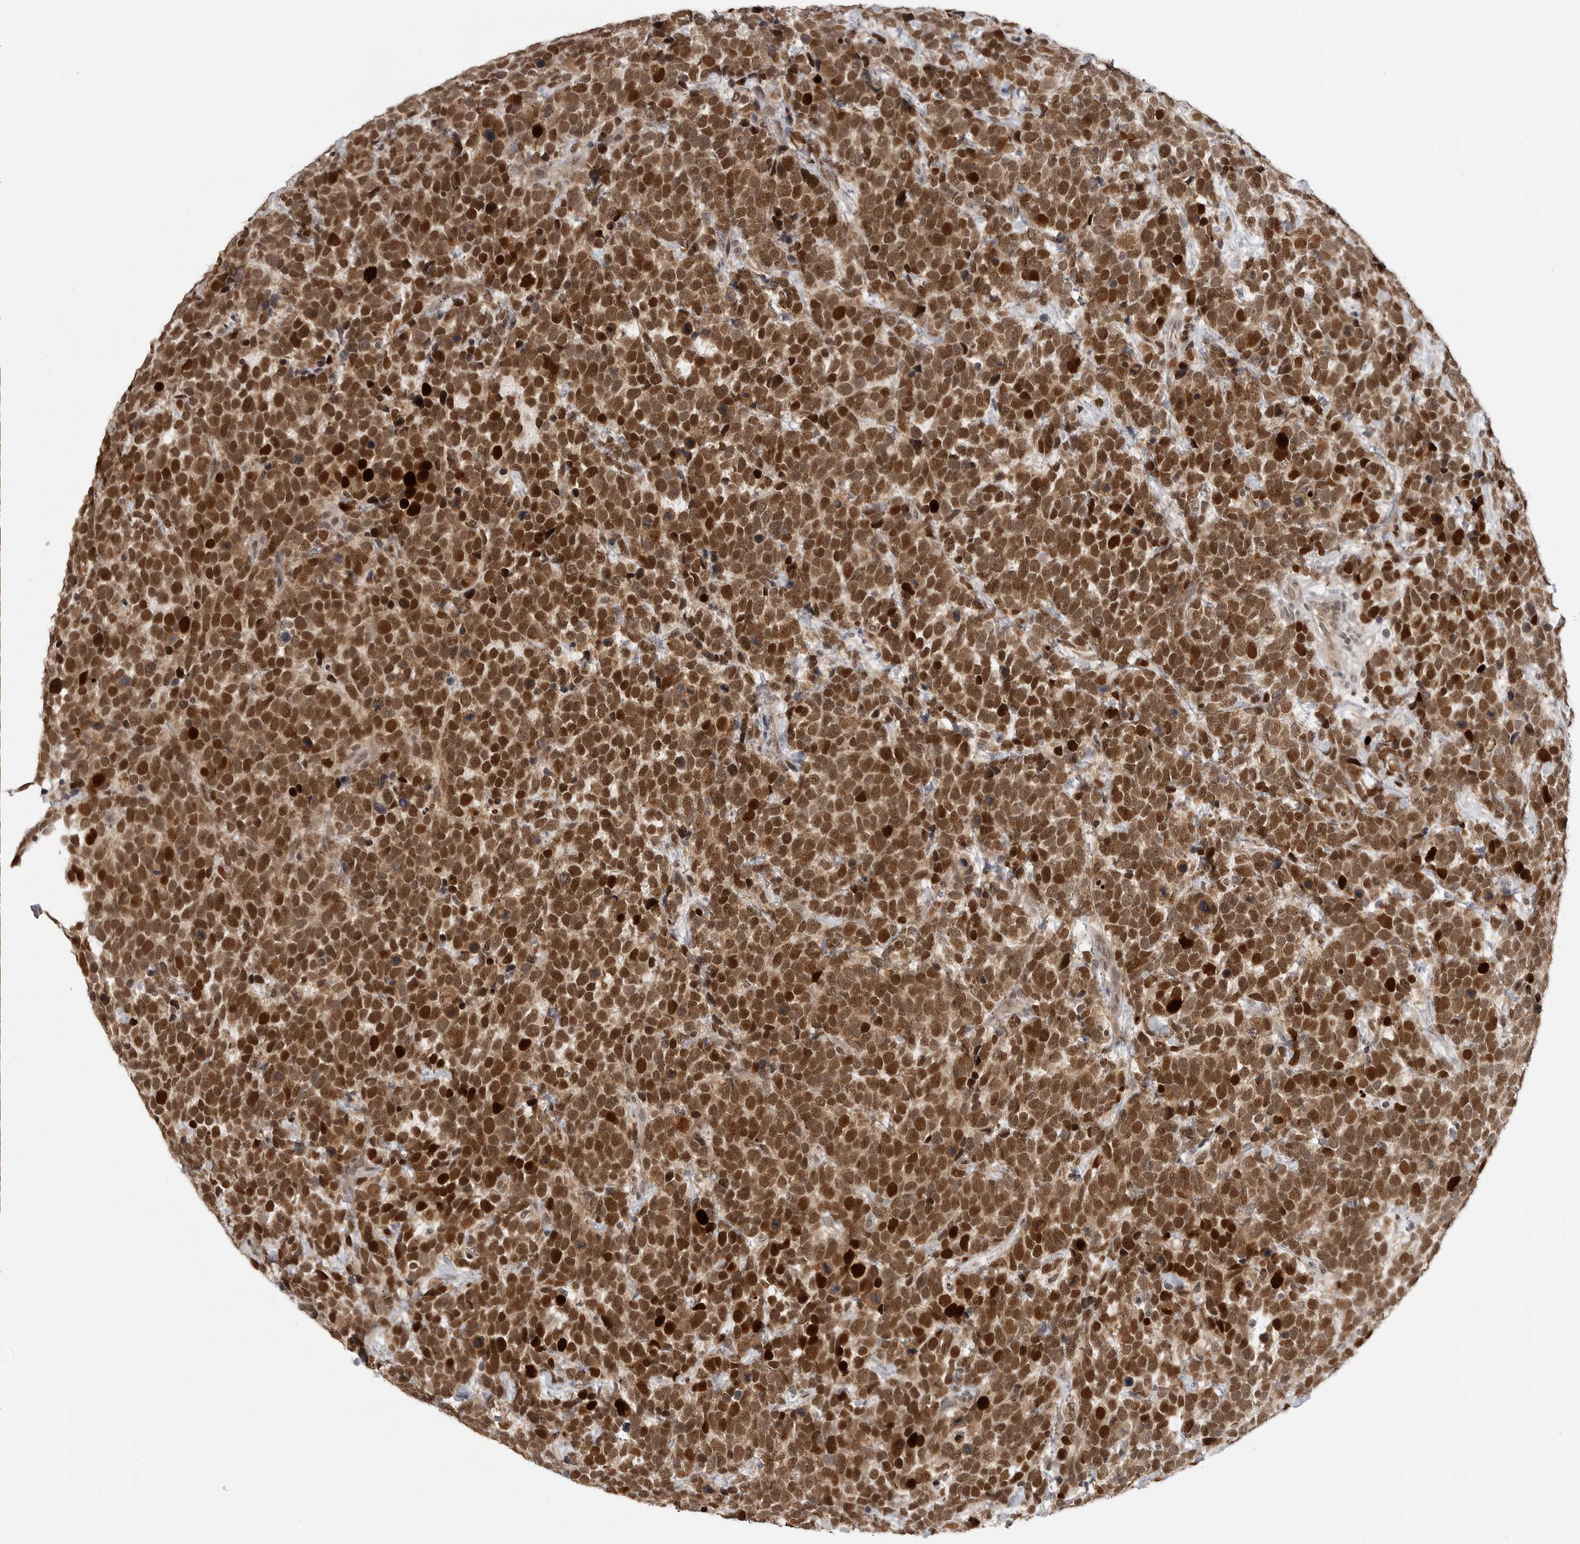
{"staining": {"intensity": "strong", "quantity": ">75%", "location": "cytoplasmic/membranous,nuclear"}, "tissue": "urothelial cancer", "cell_type": "Tumor cells", "image_type": "cancer", "snomed": [{"axis": "morphology", "description": "Urothelial carcinoma, High grade"}, {"axis": "topography", "description": "Urinary bladder"}], "caption": "DAB immunohistochemical staining of human urothelial cancer shows strong cytoplasmic/membranous and nuclear protein staining in approximately >75% of tumor cells. (DAB (3,3'-diaminobenzidine) IHC with brightfield microscopy, high magnification).", "gene": "PEG3", "patient": {"sex": "female", "age": 82}}